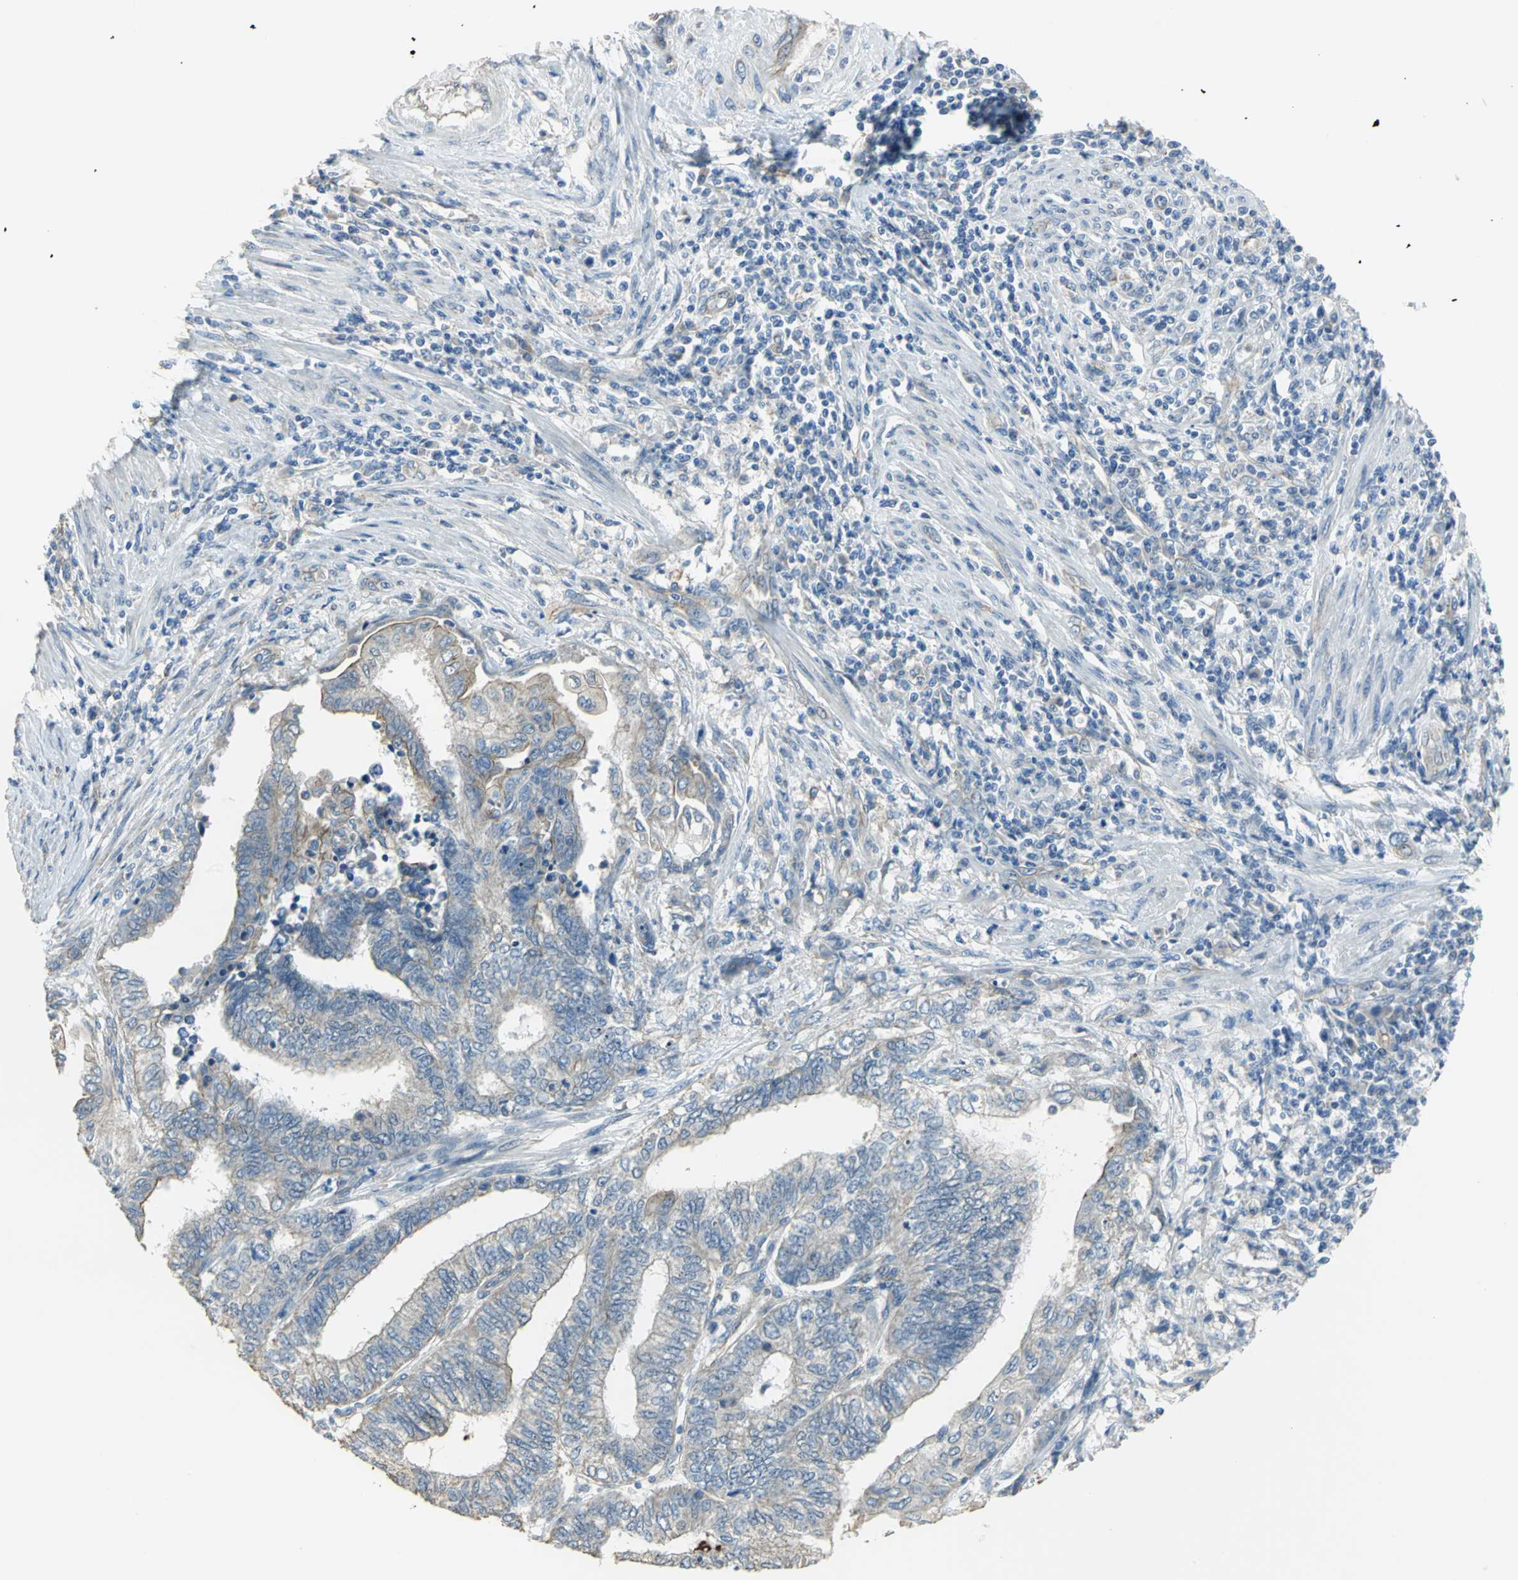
{"staining": {"intensity": "negative", "quantity": "none", "location": "none"}, "tissue": "endometrial cancer", "cell_type": "Tumor cells", "image_type": "cancer", "snomed": [{"axis": "morphology", "description": "Adenocarcinoma, NOS"}, {"axis": "topography", "description": "Uterus"}, {"axis": "topography", "description": "Endometrium"}], "caption": "This is an immunohistochemistry (IHC) micrograph of human endometrial cancer. There is no staining in tumor cells.", "gene": "HTR1F", "patient": {"sex": "female", "age": 70}}